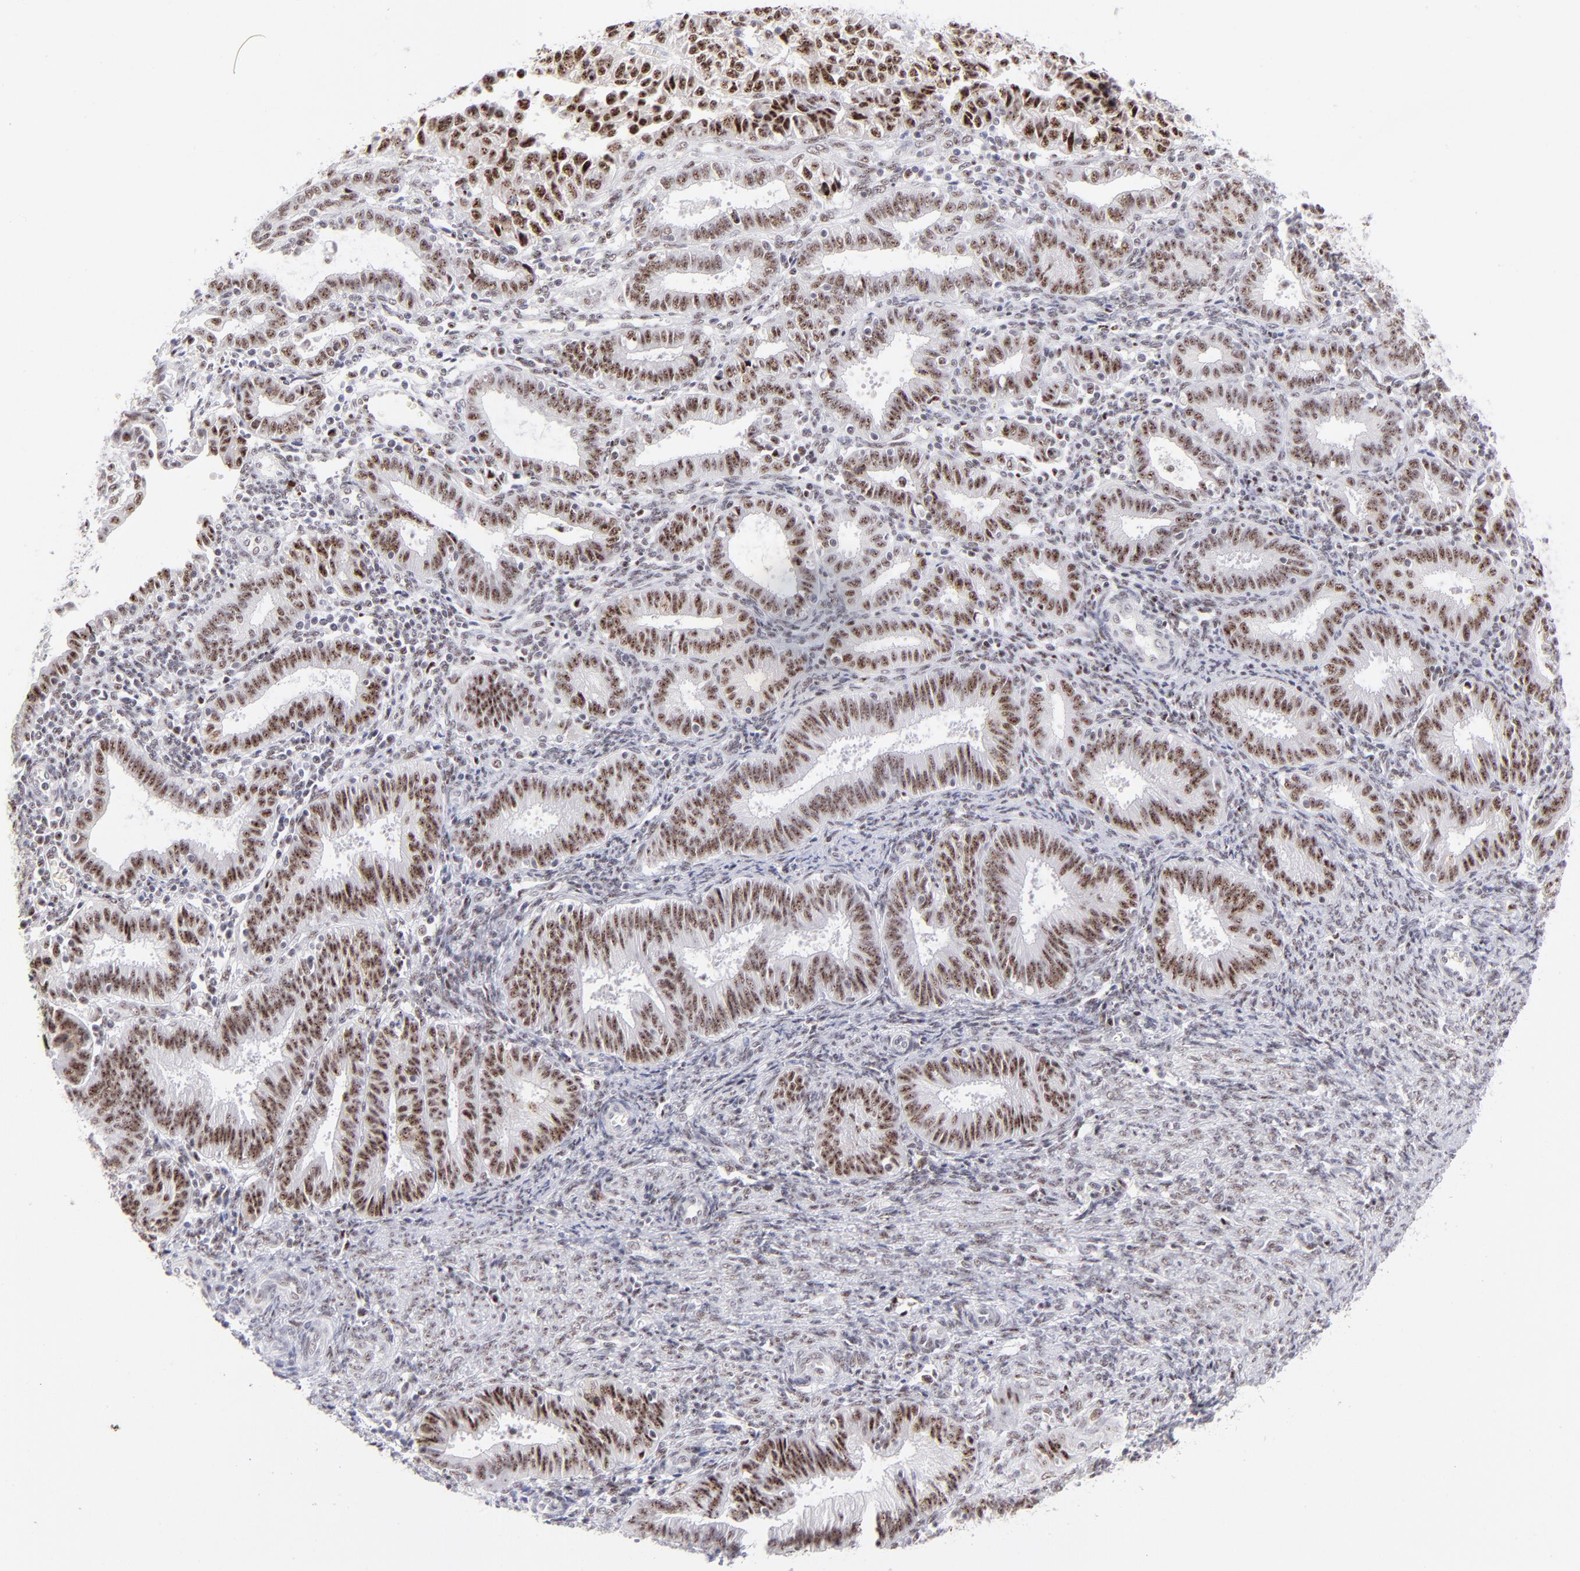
{"staining": {"intensity": "moderate", "quantity": ">75%", "location": "nuclear"}, "tissue": "endometrial cancer", "cell_type": "Tumor cells", "image_type": "cancer", "snomed": [{"axis": "morphology", "description": "Adenocarcinoma, NOS"}, {"axis": "topography", "description": "Endometrium"}], "caption": "Moderate nuclear expression is seen in about >75% of tumor cells in endometrial cancer (adenocarcinoma).", "gene": "CDC25C", "patient": {"sex": "female", "age": 42}}